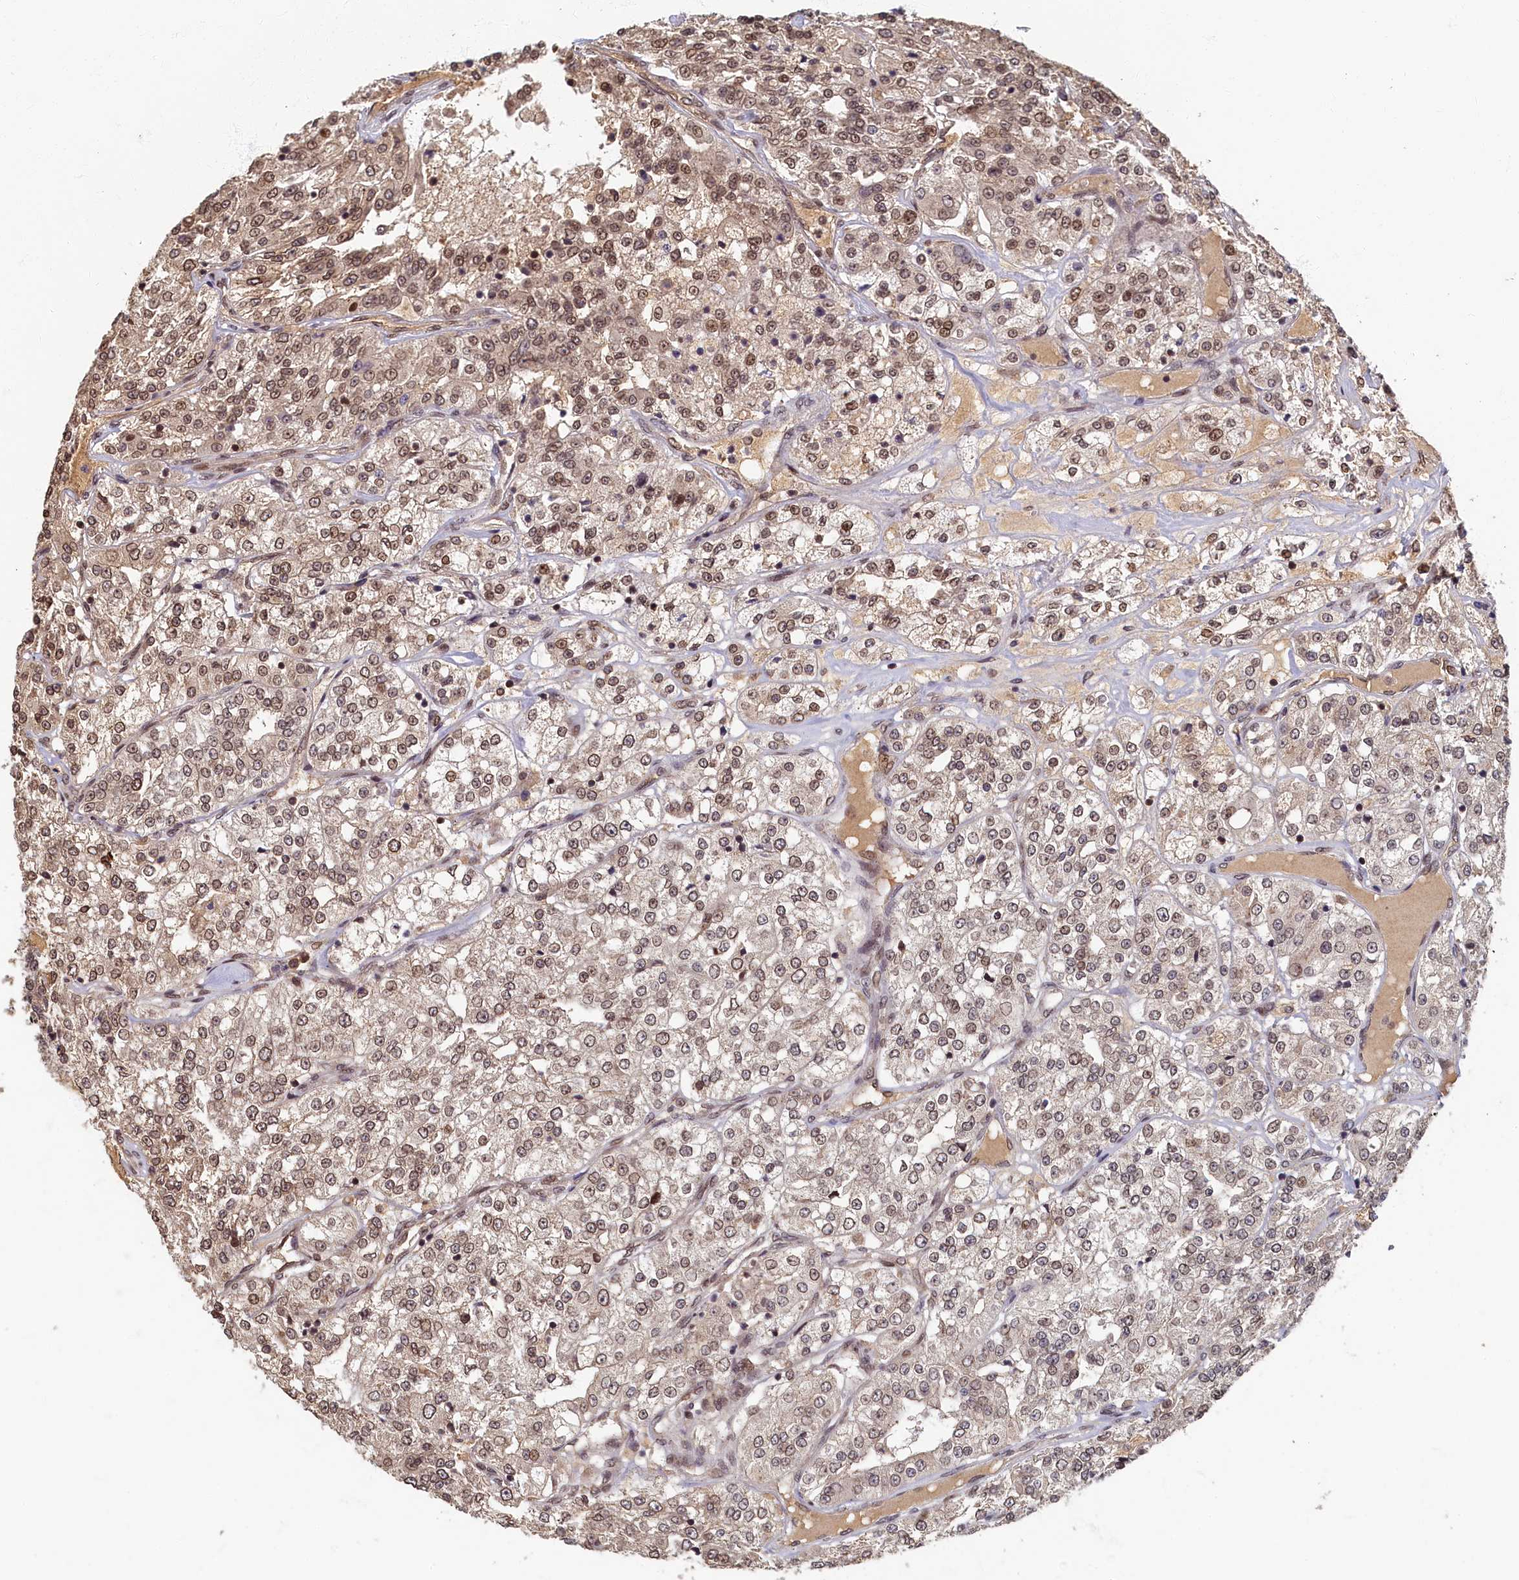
{"staining": {"intensity": "moderate", "quantity": ">75%", "location": "nuclear"}, "tissue": "renal cancer", "cell_type": "Tumor cells", "image_type": "cancer", "snomed": [{"axis": "morphology", "description": "Adenocarcinoma, NOS"}, {"axis": "topography", "description": "Kidney"}], "caption": "This is a micrograph of IHC staining of renal adenocarcinoma, which shows moderate expression in the nuclear of tumor cells.", "gene": "CKAP2L", "patient": {"sex": "female", "age": 63}}